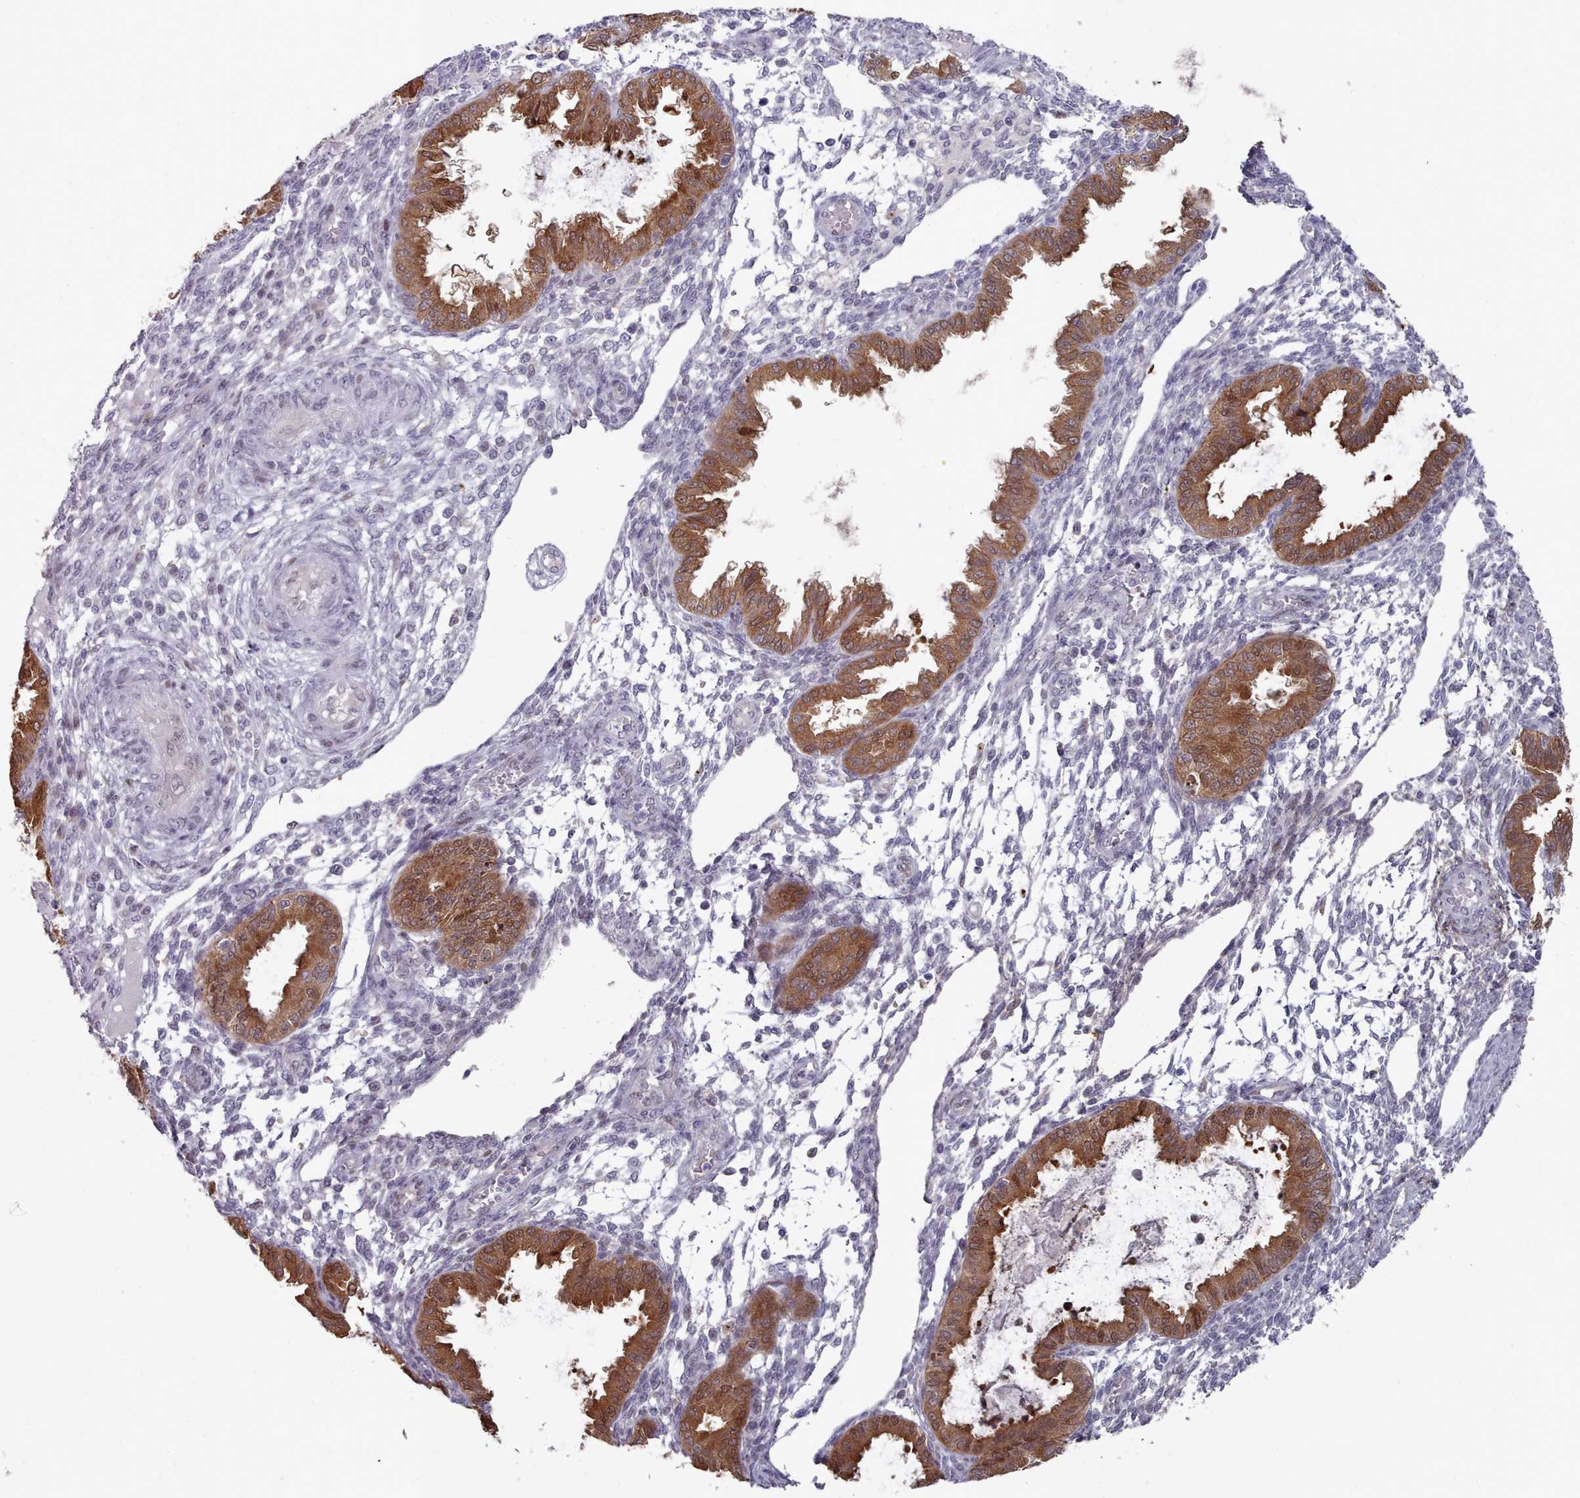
{"staining": {"intensity": "negative", "quantity": "none", "location": "none"}, "tissue": "endometrium", "cell_type": "Cells in endometrial stroma", "image_type": "normal", "snomed": [{"axis": "morphology", "description": "Normal tissue, NOS"}, {"axis": "topography", "description": "Endometrium"}], "caption": "IHC of unremarkable endometrium demonstrates no expression in cells in endometrial stroma. (DAB (3,3'-diaminobenzidine) immunohistochemistry visualized using brightfield microscopy, high magnification).", "gene": "GINS1", "patient": {"sex": "female", "age": 33}}